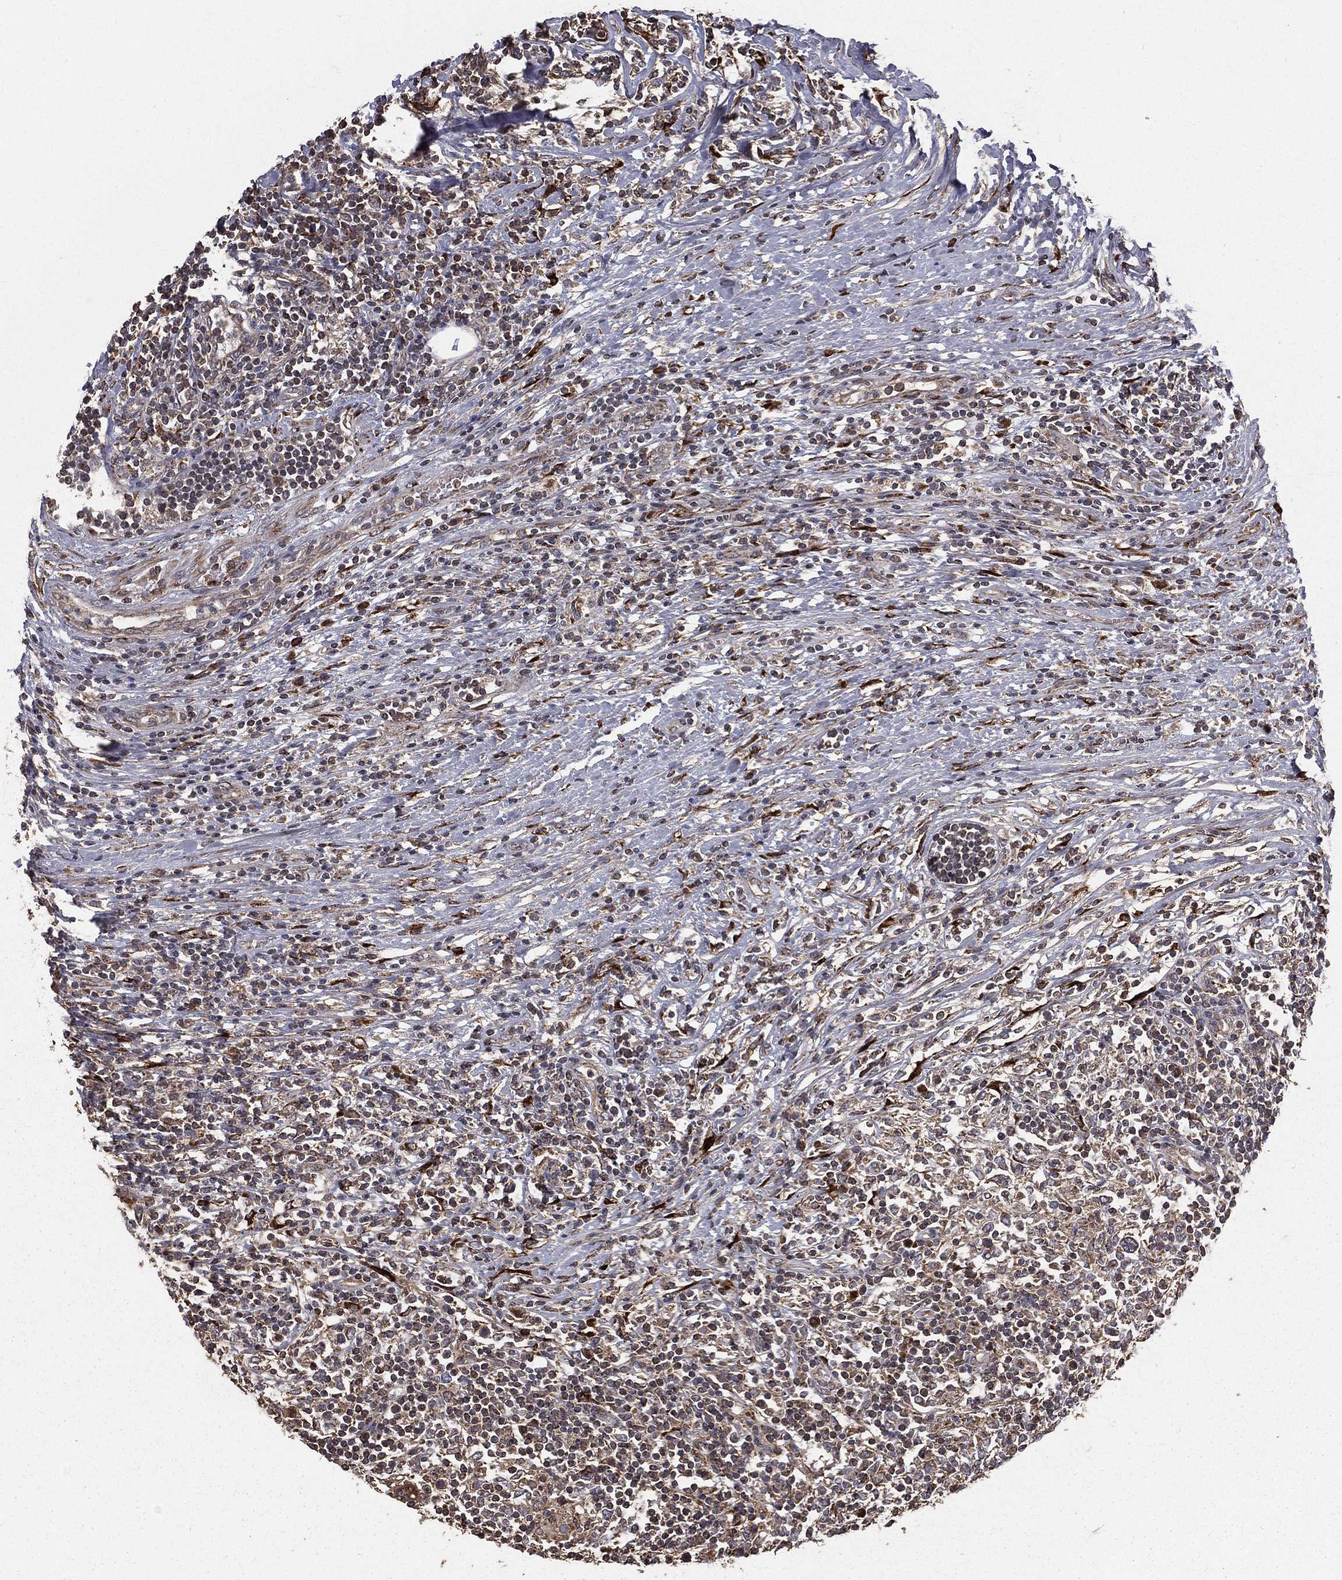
{"staining": {"intensity": "weak", "quantity": "25%-75%", "location": "cytoplasmic/membranous"}, "tissue": "lymphoma", "cell_type": "Tumor cells", "image_type": "cancer", "snomed": [{"axis": "morphology", "description": "Malignant lymphoma, non-Hodgkin's type, High grade"}, {"axis": "topography", "description": "Lymph node"}], "caption": "This is a micrograph of IHC staining of lymphoma, which shows weak staining in the cytoplasmic/membranous of tumor cells.", "gene": "OLFML1", "patient": {"sex": "female", "age": 84}}